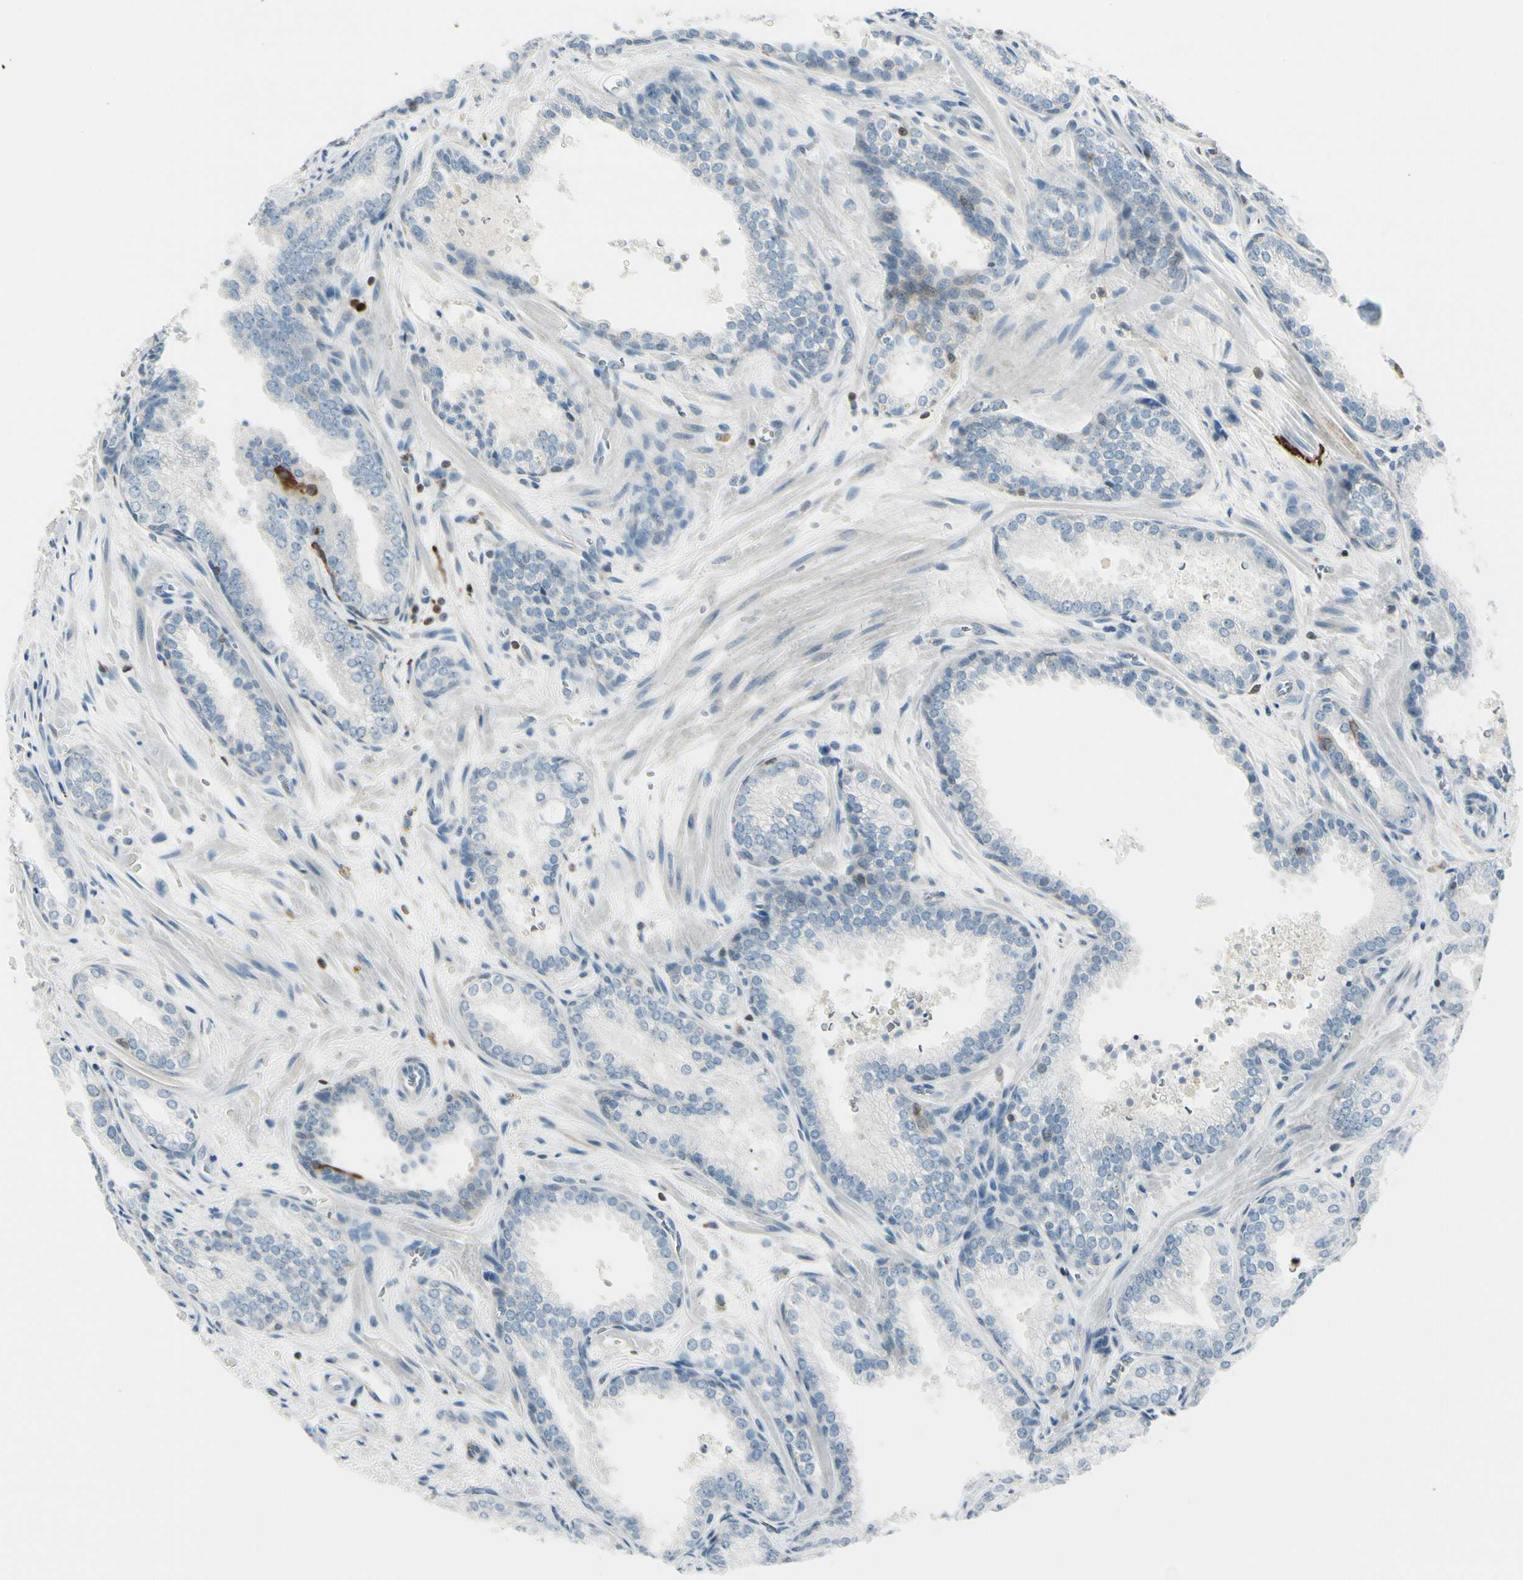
{"staining": {"intensity": "negative", "quantity": "none", "location": "none"}, "tissue": "prostate cancer", "cell_type": "Tumor cells", "image_type": "cancer", "snomed": [{"axis": "morphology", "description": "Adenocarcinoma, Low grade"}, {"axis": "topography", "description": "Prostate"}], "caption": "High power microscopy histopathology image of an IHC image of prostate cancer, revealing no significant staining in tumor cells.", "gene": "TRAF1", "patient": {"sex": "male", "age": 60}}